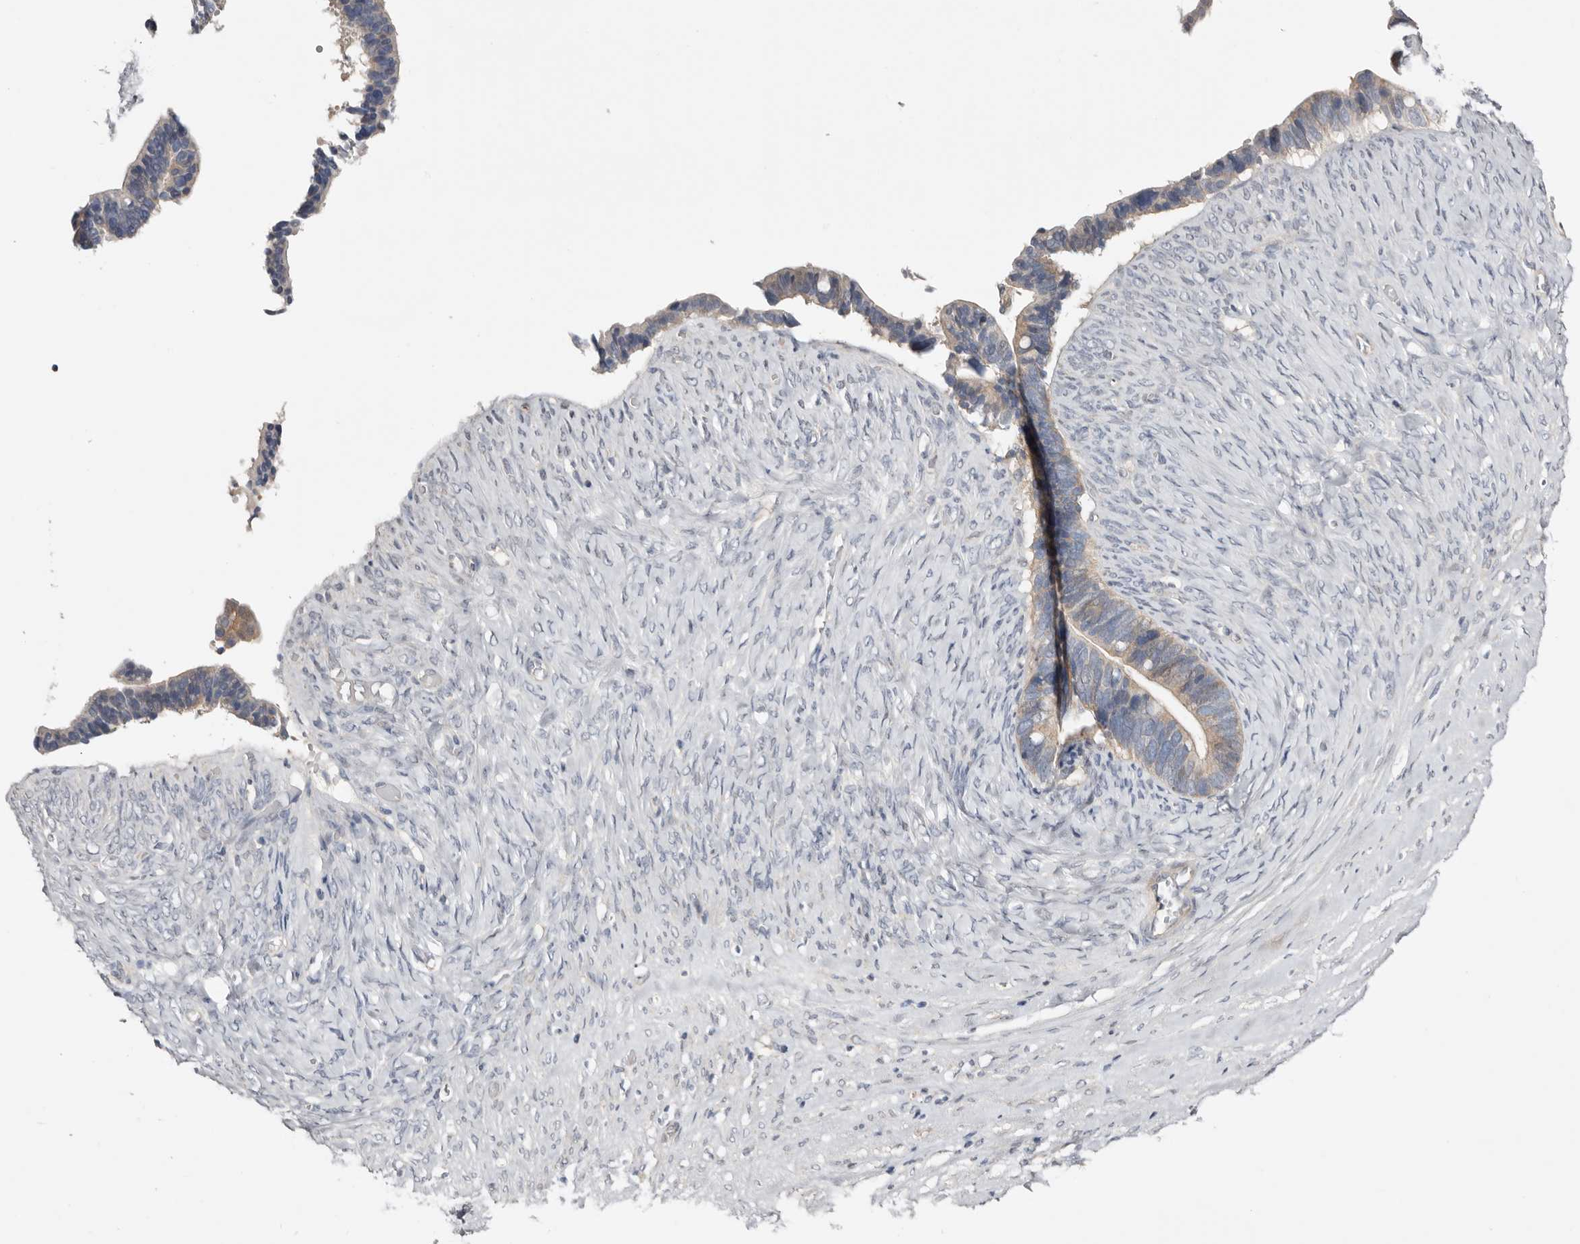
{"staining": {"intensity": "weak", "quantity": "<25%", "location": "cytoplasmic/membranous"}, "tissue": "ovarian cancer", "cell_type": "Tumor cells", "image_type": "cancer", "snomed": [{"axis": "morphology", "description": "Cystadenocarcinoma, serous, NOS"}, {"axis": "topography", "description": "Ovary"}], "caption": "The micrograph demonstrates no significant positivity in tumor cells of ovarian cancer (serous cystadenocarcinoma).", "gene": "MSRB2", "patient": {"sex": "female", "age": 56}}